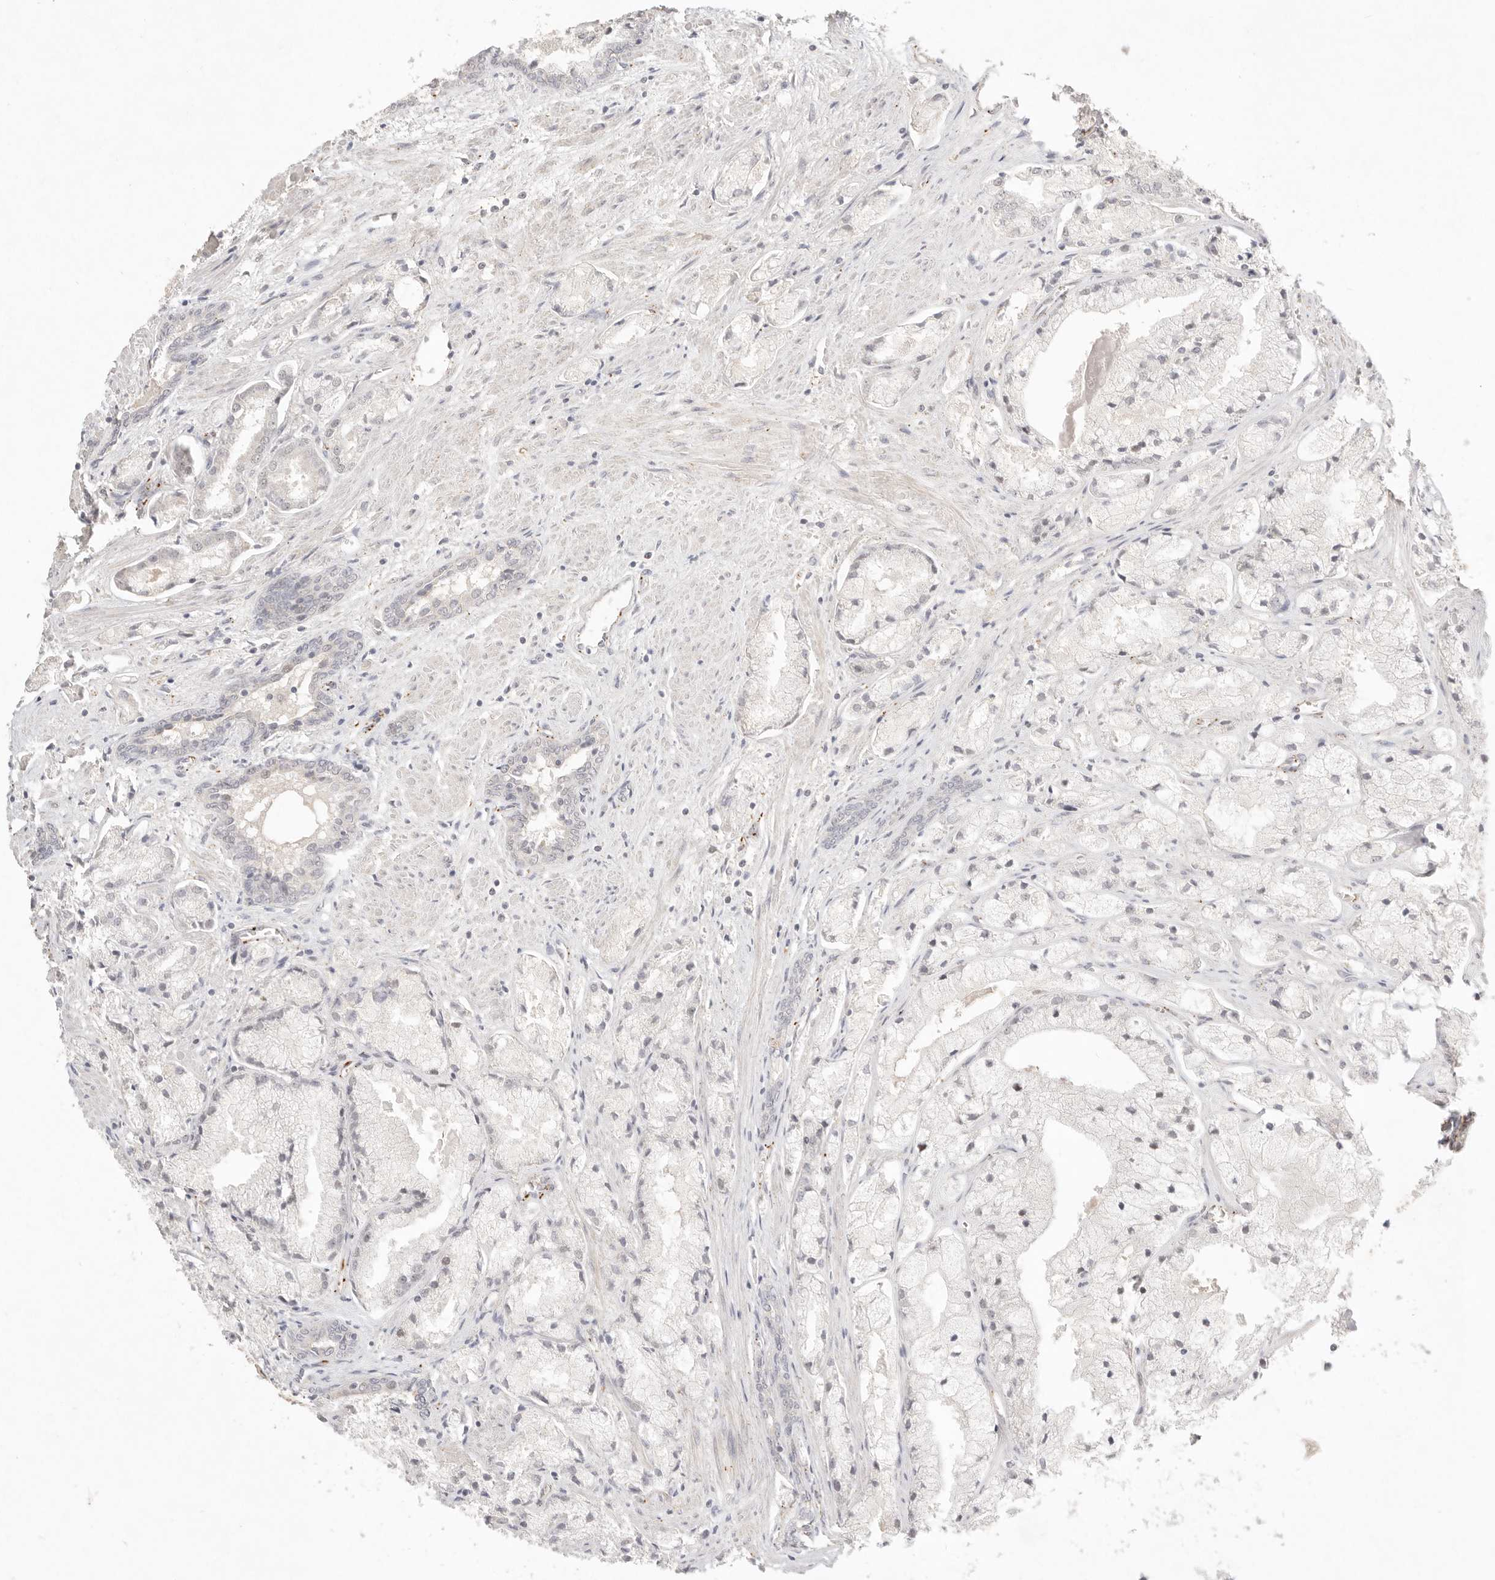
{"staining": {"intensity": "weak", "quantity": "25%-75%", "location": "nuclear"}, "tissue": "prostate cancer", "cell_type": "Tumor cells", "image_type": "cancer", "snomed": [{"axis": "morphology", "description": "Adenocarcinoma, High grade"}, {"axis": "topography", "description": "Prostate"}], "caption": "A brown stain shows weak nuclear expression of a protein in human prostate adenocarcinoma (high-grade) tumor cells.", "gene": "MEP1A", "patient": {"sex": "male", "age": 50}}